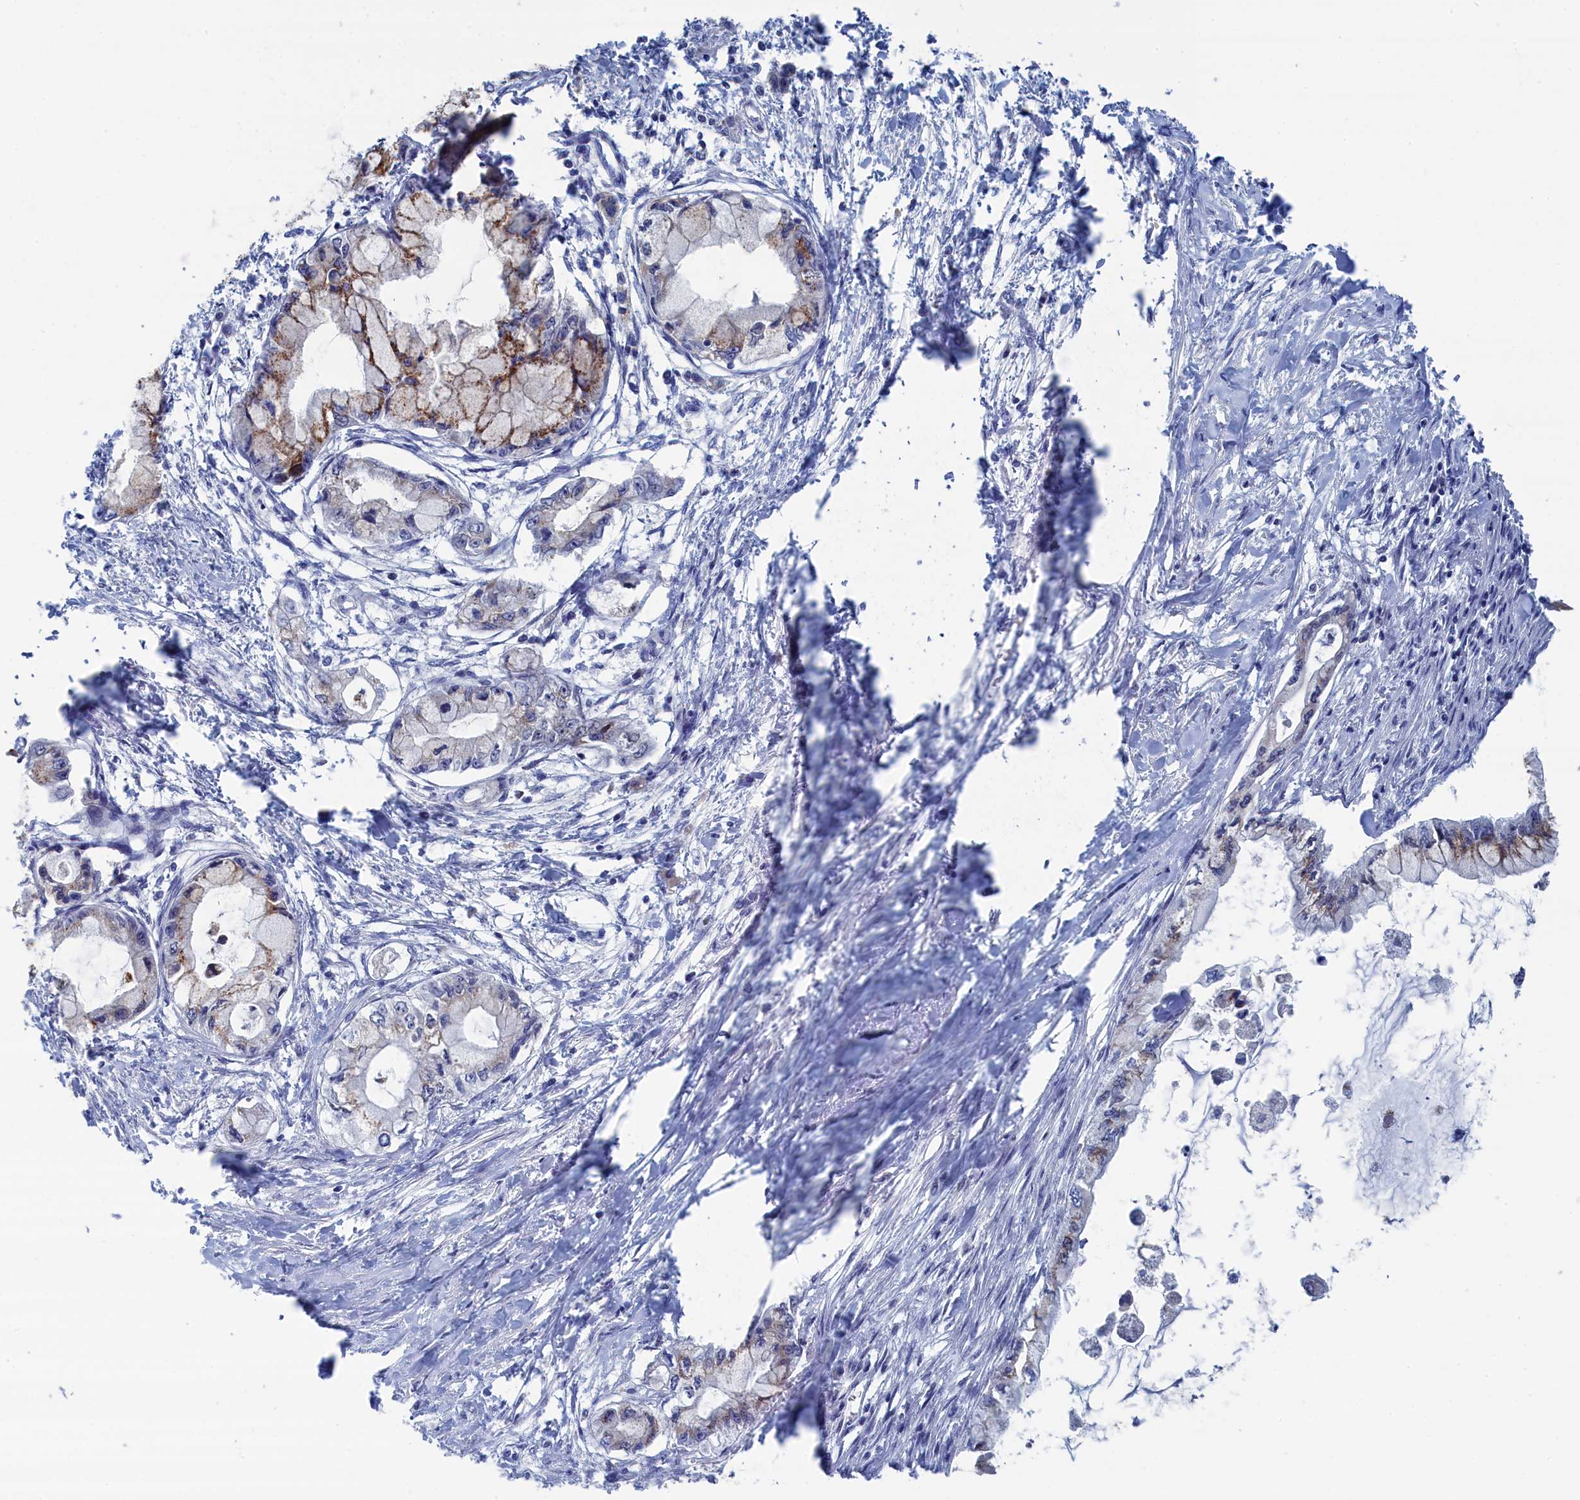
{"staining": {"intensity": "moderate", "quantity": "25%-75%", "location": "cytoplasmic/membranous"}, "tissue": "pancreatic cancer", "cell_type": "Tumor cells", "image_type": "cancer", "snomed": [{"axis": "morphology", "description": "Adenocarcinoma, NOS"}, {"axis": "topography", "description": "Pancreas"}], "caption": "Pancreatic adenocarcinoma was stained to show a protein in brown. There is medium levels of moderate cytoplasmic/membranous staining in approximately 25%-75% of tumor cells. (brown staining indicates protein expression, while blue staining denotes nuclei).", "gene": "IRX1", "patient": {"sex": "male", "age": 48}}